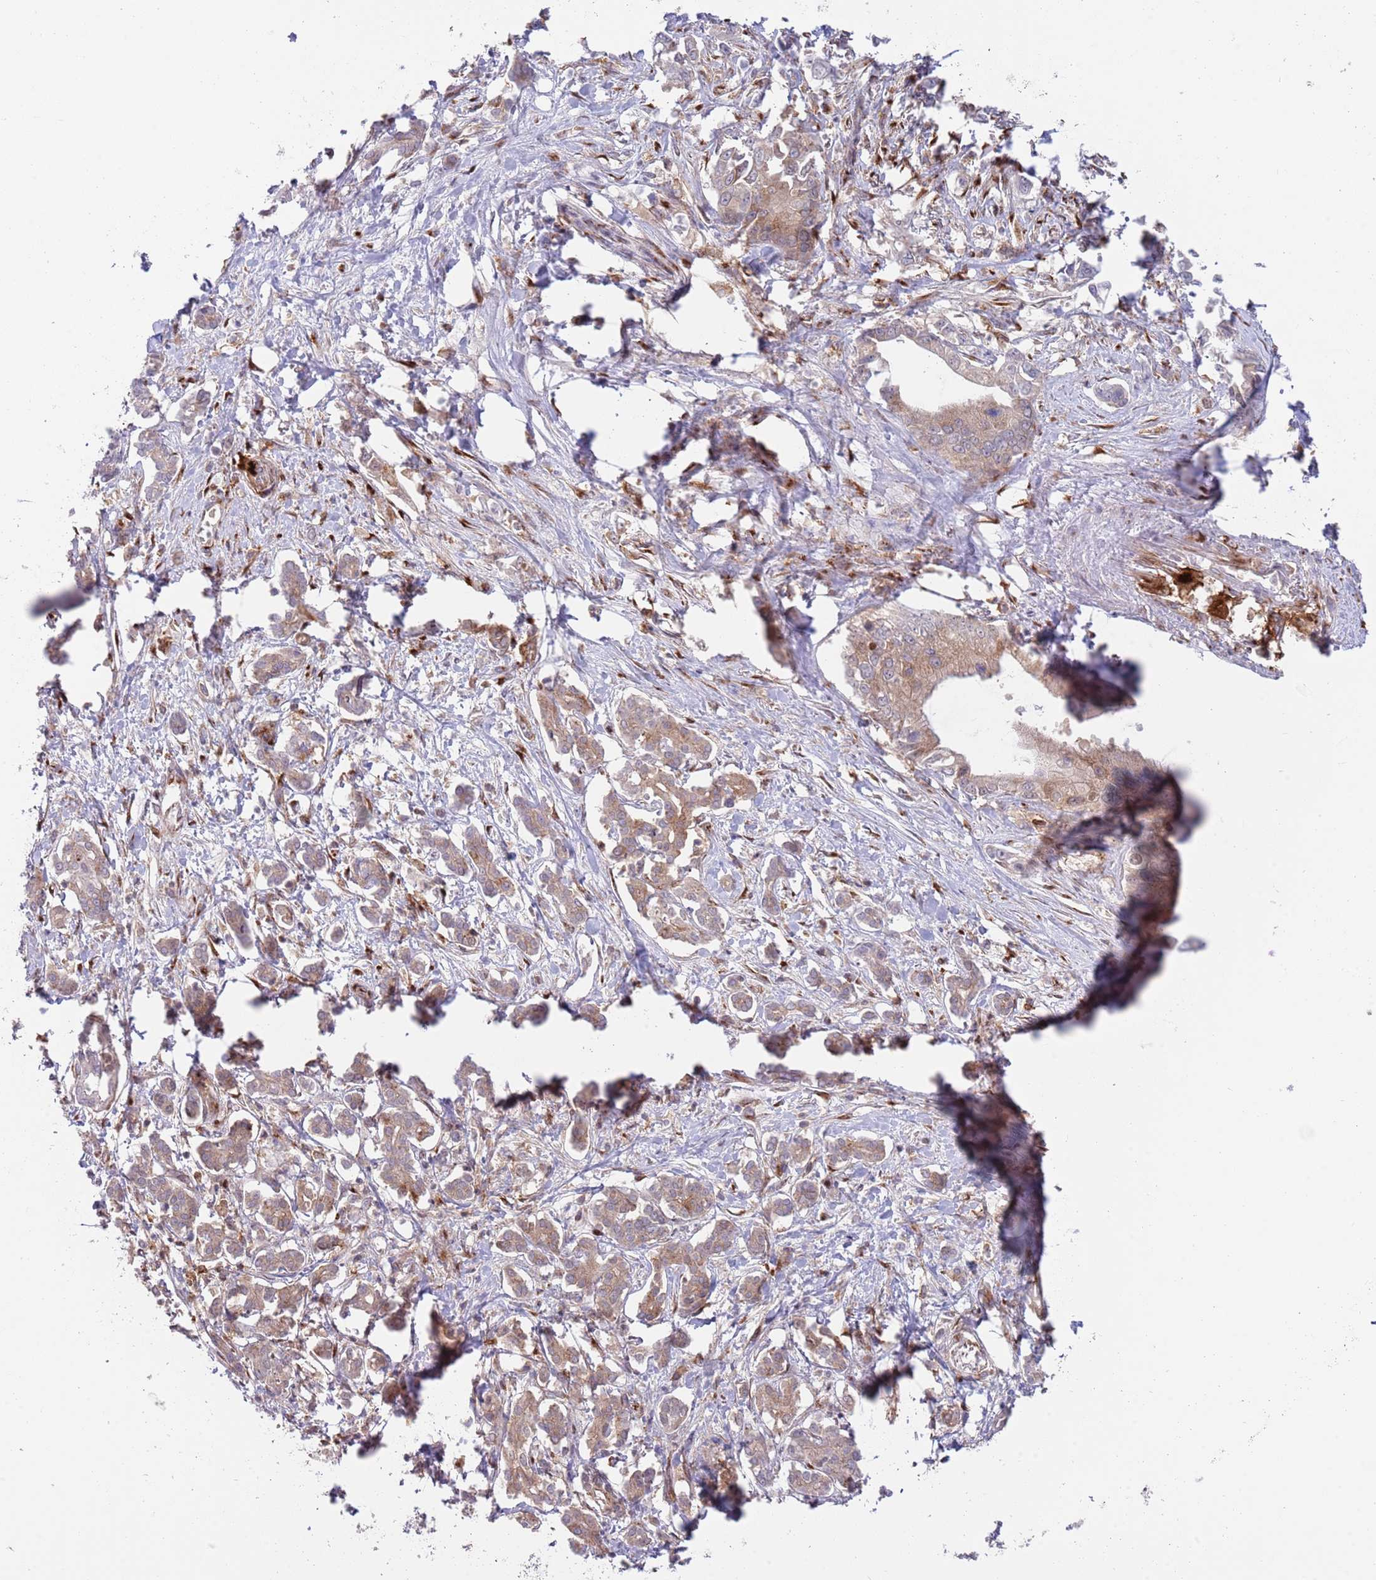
{"staining": {"intensity": "moderate", "quantity": ">75%", "location": "cytoplasmic/membranous"}, "tissue": "pancreatic cancer", "cell_type": "Tumor cells", "image_type": "cancer", "snomed": [{"axis": "morphology", "description": "Adenocarcinoma, NOS"}, {"axis": "topography", "description": "Pancreas"}], "caption": "Moderate cytoplasmic/membranous expression for a protein is identified in approximately >75% of tumor cells of adenocarcinoma (pancreatic) using immunohistochemistry.", "gene": "BTBD7", "patient": {"sex": "male", "age": 61}}